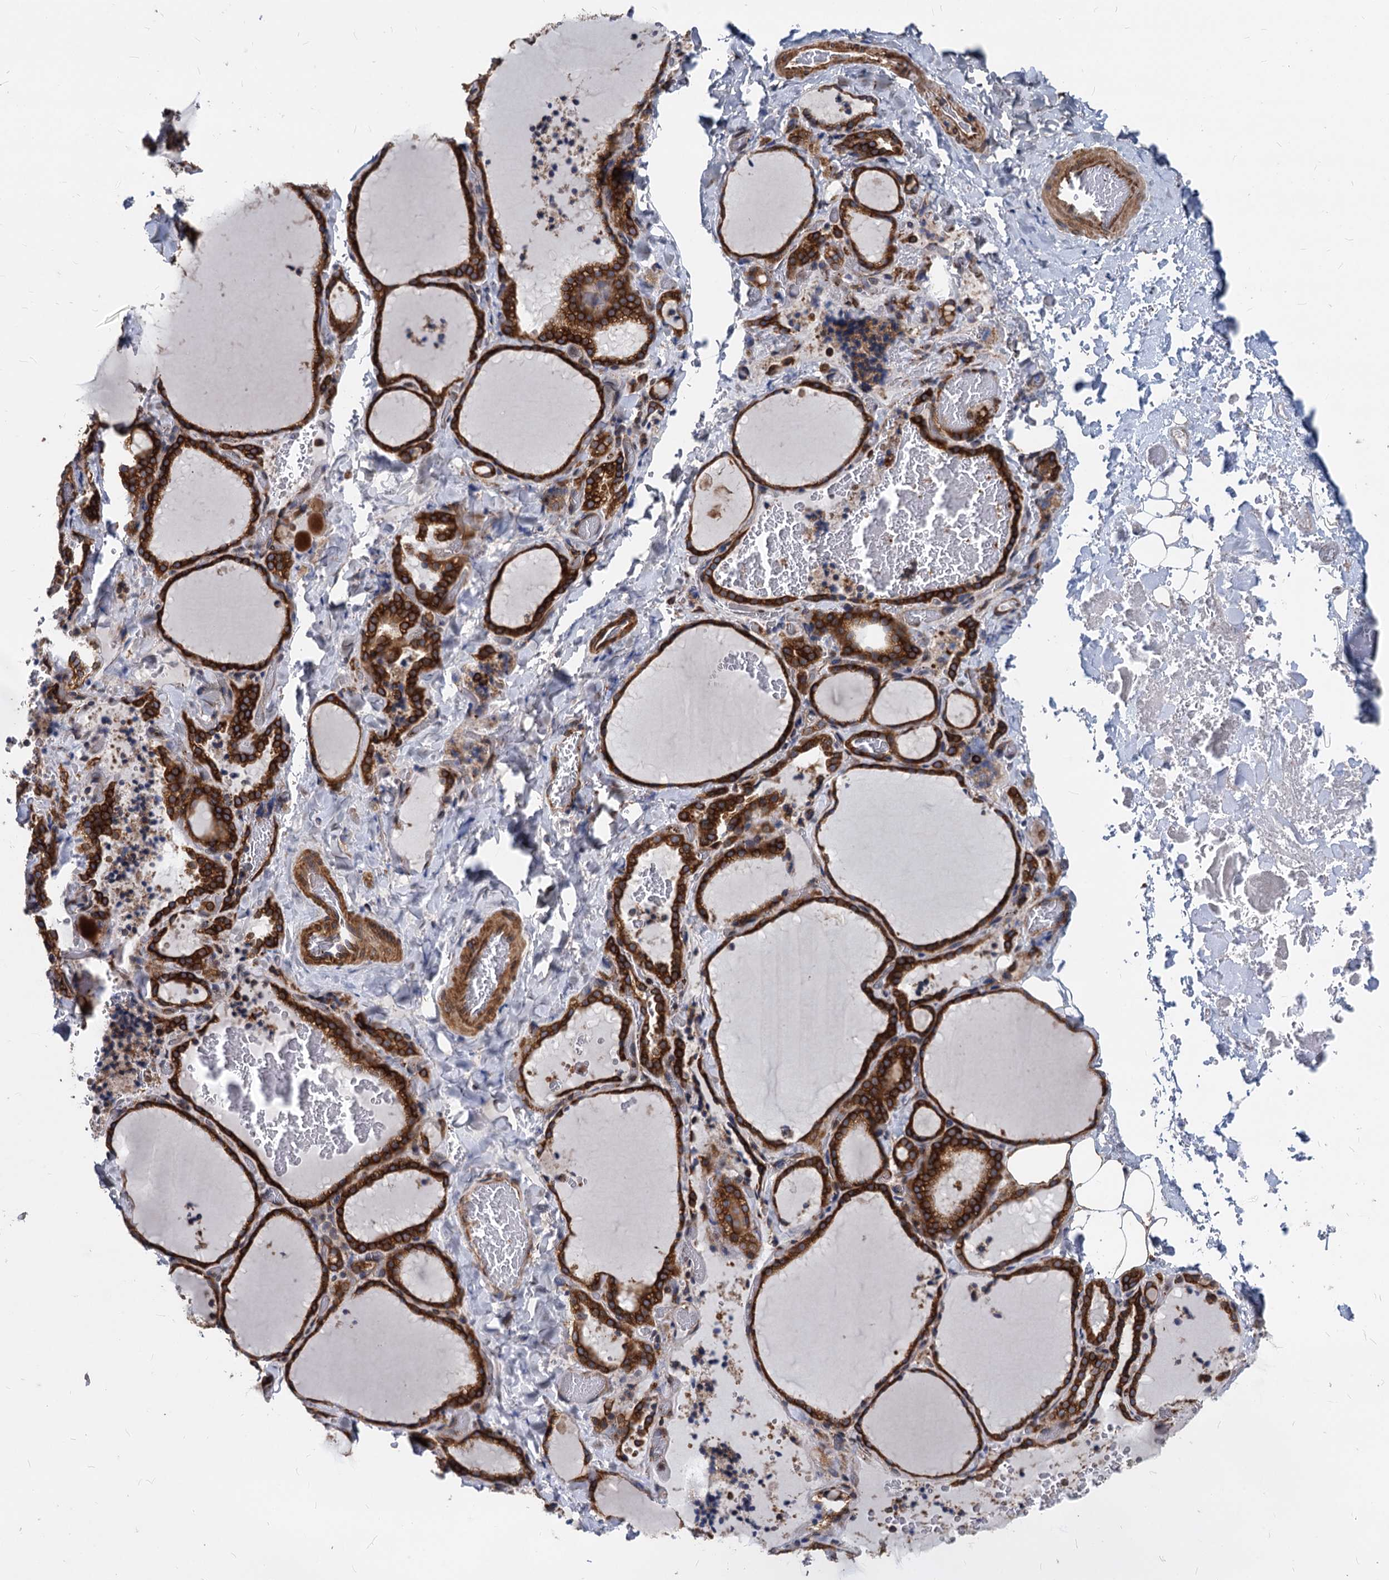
{"staining": {"intensity": "strong", "quantity": ">75%", "location": "cytoplasmic/membranous"}, "tissue": "thyroid gland", "cell_type": "Glandular cells", "image_type": "normal", "snomed": [{"axis": "morphology", "description": "Normal tissue, NOS"}, {"axis": "topography", "description": "Thyroid gland"}], "caption": "Strong cytoplasmic/membranous staining is identified in approximately >75% of glandular cells in benign thyroid gland. The staining was performed using DAB (3,3'-diaminobenzidine) to visualize the protein expression in brown, while the nuclei were stained in blue with hematoxylin (Magnification: 20x).", "gene": "STIM1", "patient": {"sex": "female", "age": 22}}